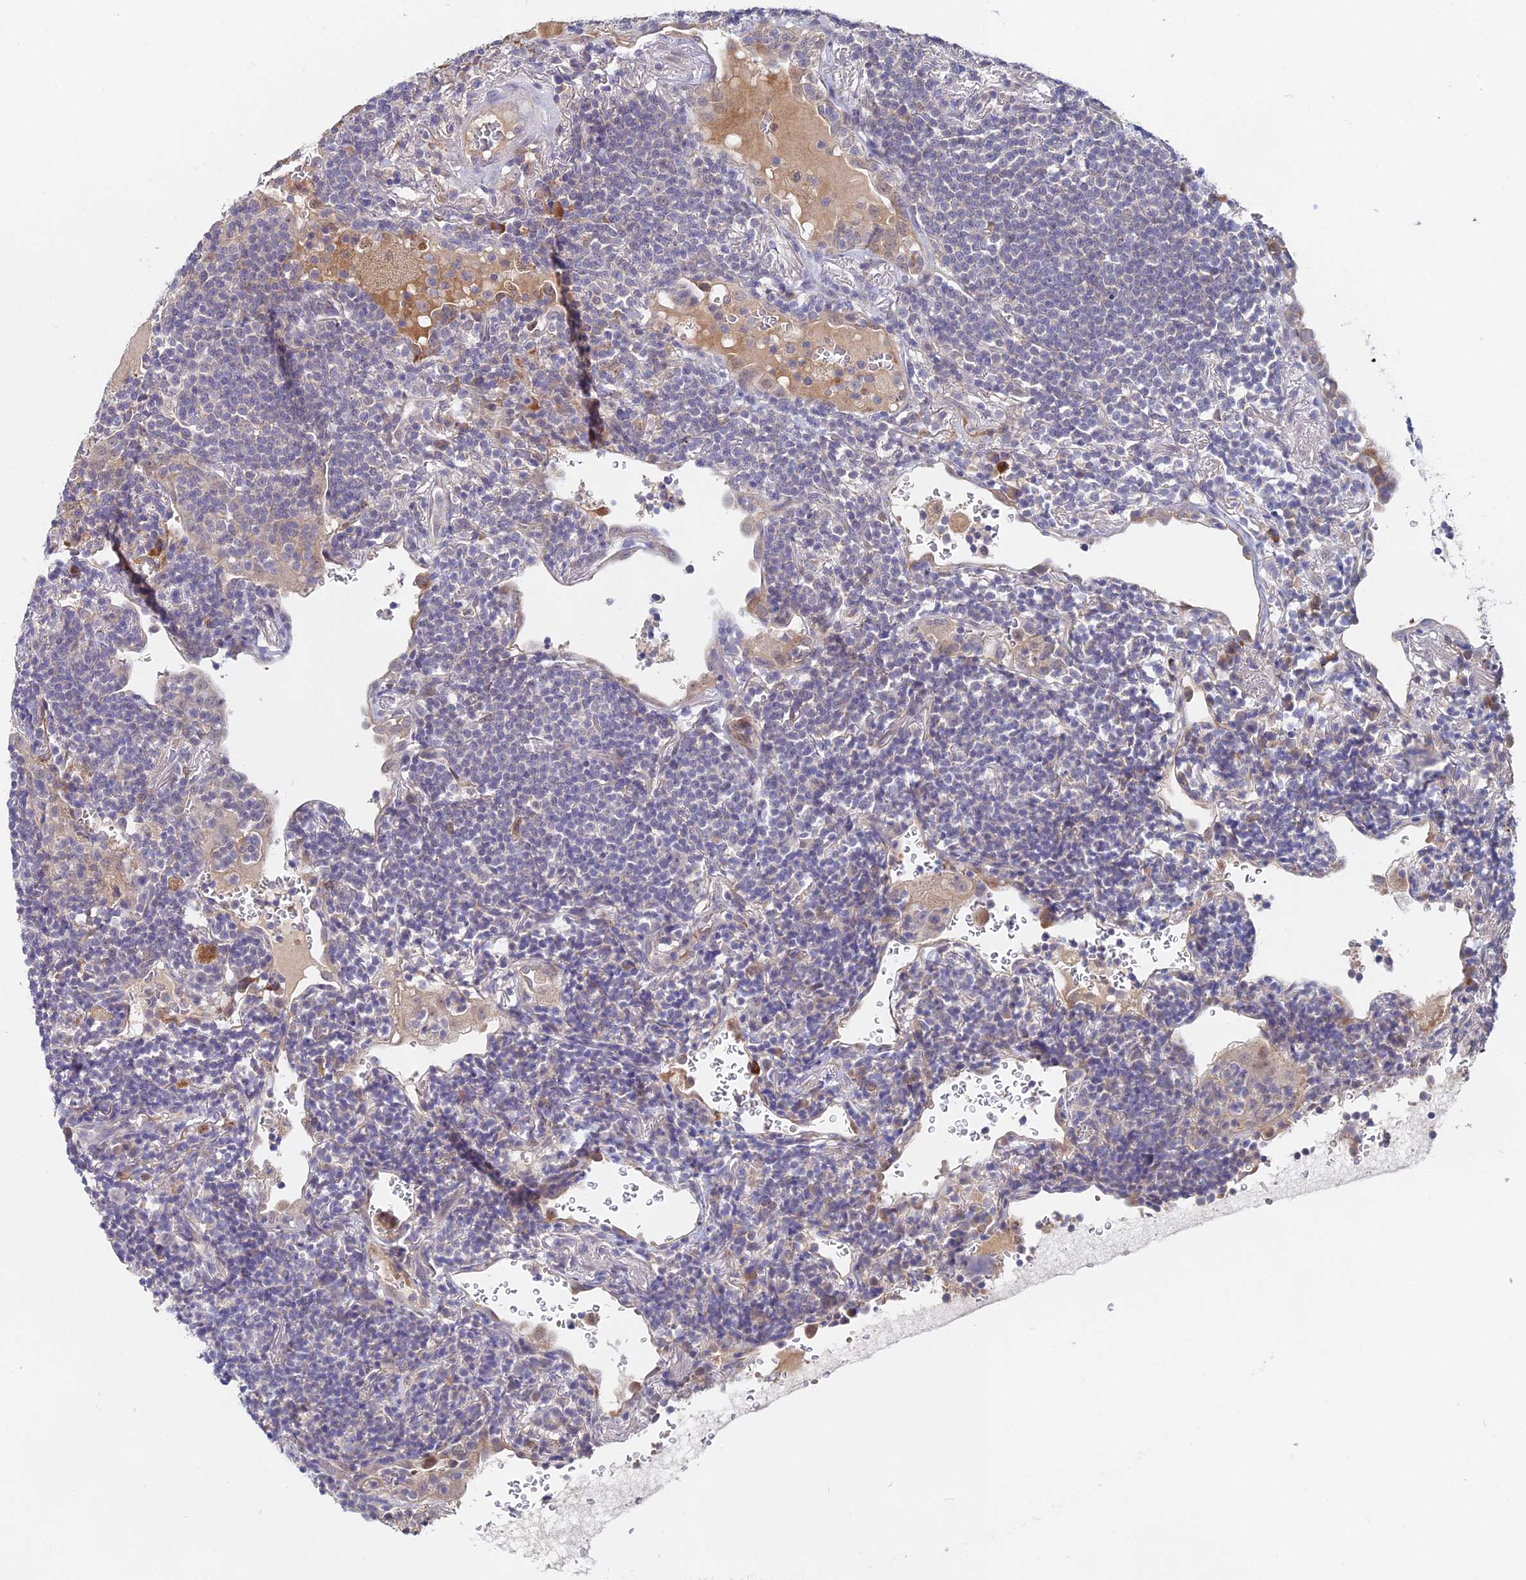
{"staining": {"intensity": "negative", "quantity": "none", "location": "none"}, "tissue": "lymphoma", "cell_type": "Tumor cells", "image_type": "cancer", "snomed": [{"axis": "morphology", "description": "Malignant lymphoma, non-Hodgkin's type, Low grade"}, {"axis": "topography", "description": "Lung"}], "caption": "An IHC micrograph of malignant lymphoma, non-Hodgkin's type (low-grade) is shown. There is no staining in tumor cells of malignant lymphoma, non-Hodgkin's type (low-grade). (IHC, brightfield microscopy, high magnification).", "gene": "WDR43", "patient": {"sex": "female", "age": 71}}